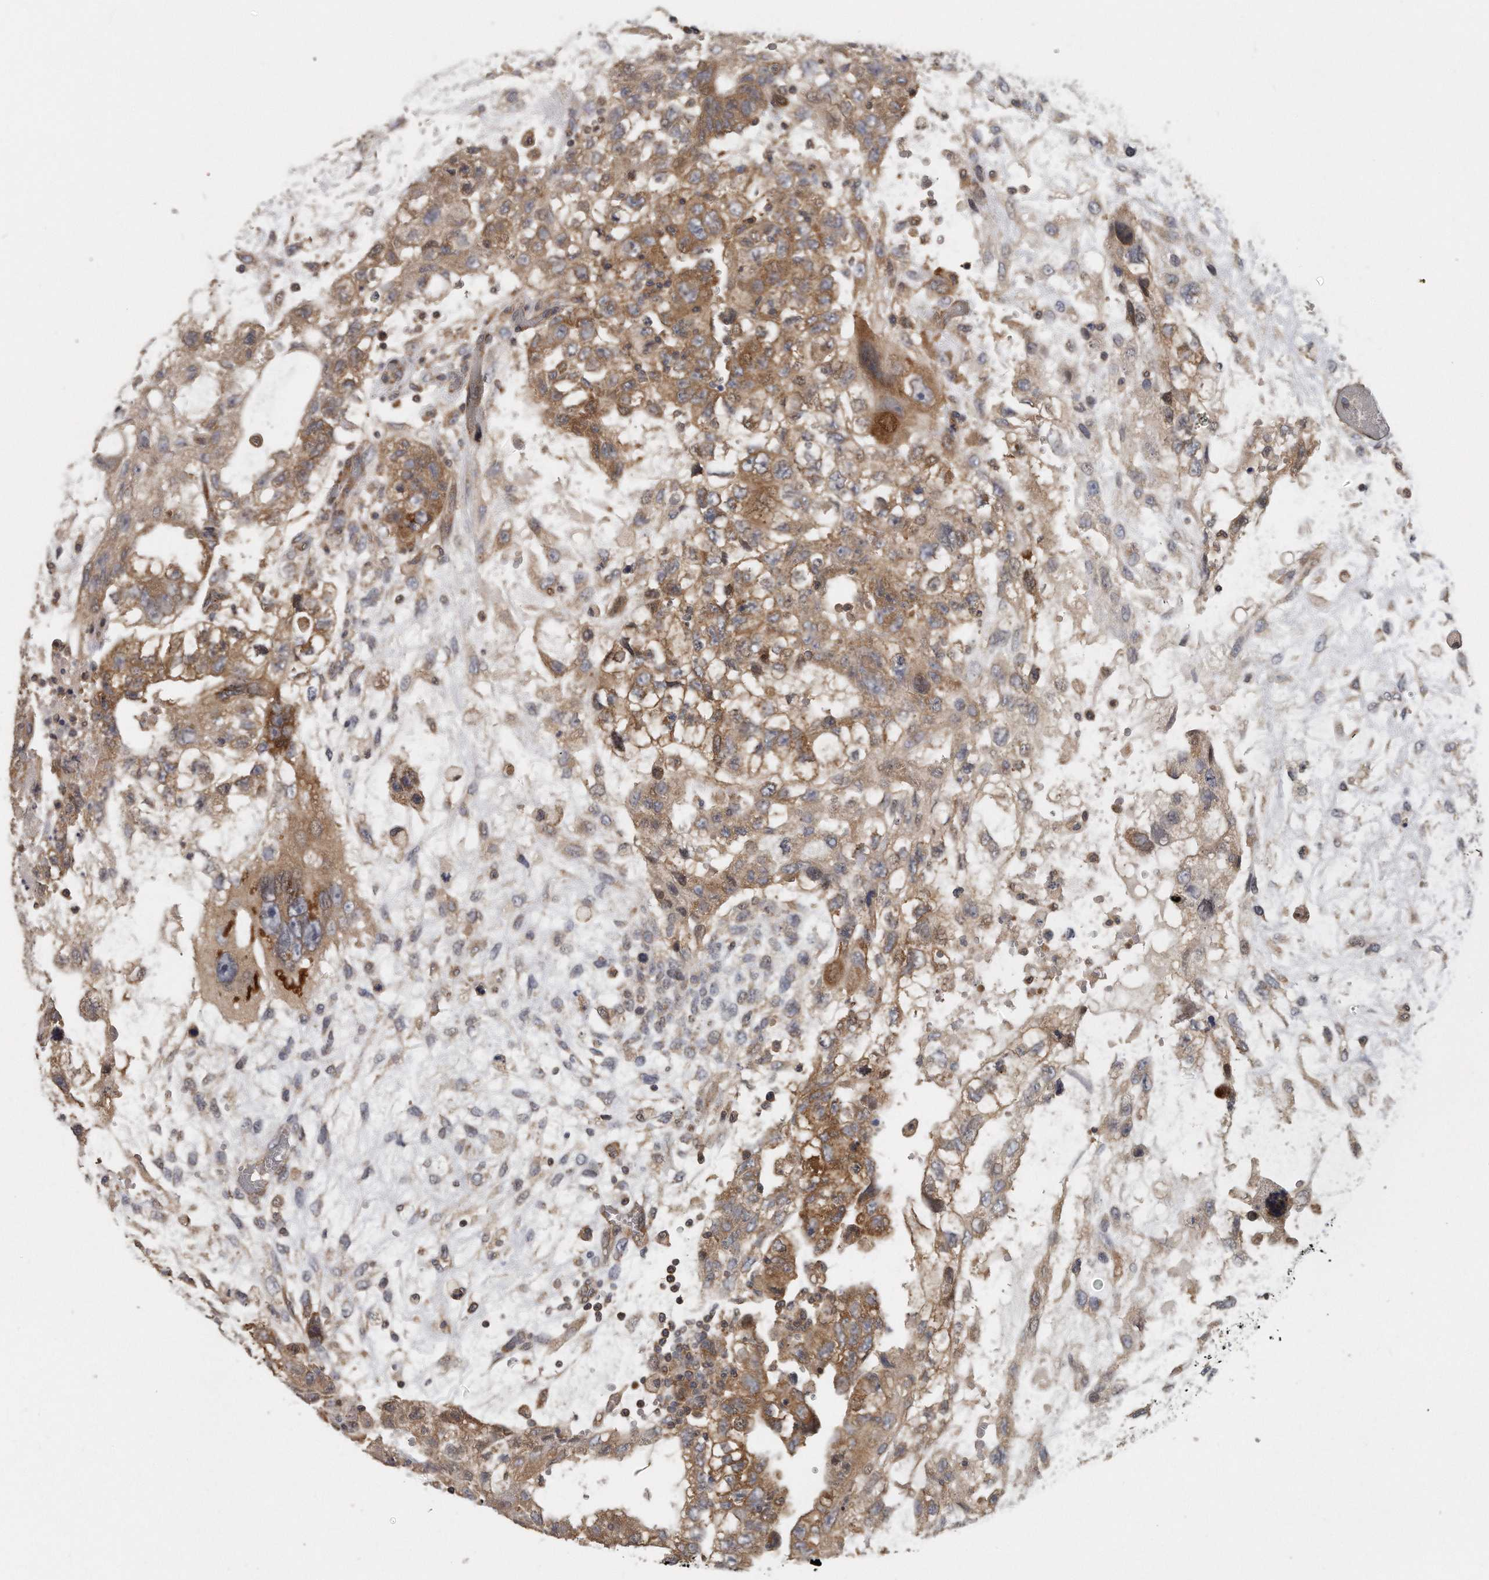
{"staining": {"intensity": "moderate", "quantity": ">75%", "location": "cytoplasmic/membranous"}, "tissue": "testis cancer", "cell_type": "Tumor cells", "image_type": "cancer", "snomed": [{"axis": "morphology", "description": "Carcinoma, Embryonal, NOS"}, {"axis": "topography", "description": "Testis"}], "caption": "Brown immunohistochemical staining in human testis cancer (embryonal carcinoma) displays moderate cytoplasmic/membranous positivity in approximately >75% of tumor cells.", "gene": "EIF3I", "patient": {"sex": "male", "age": 36}}